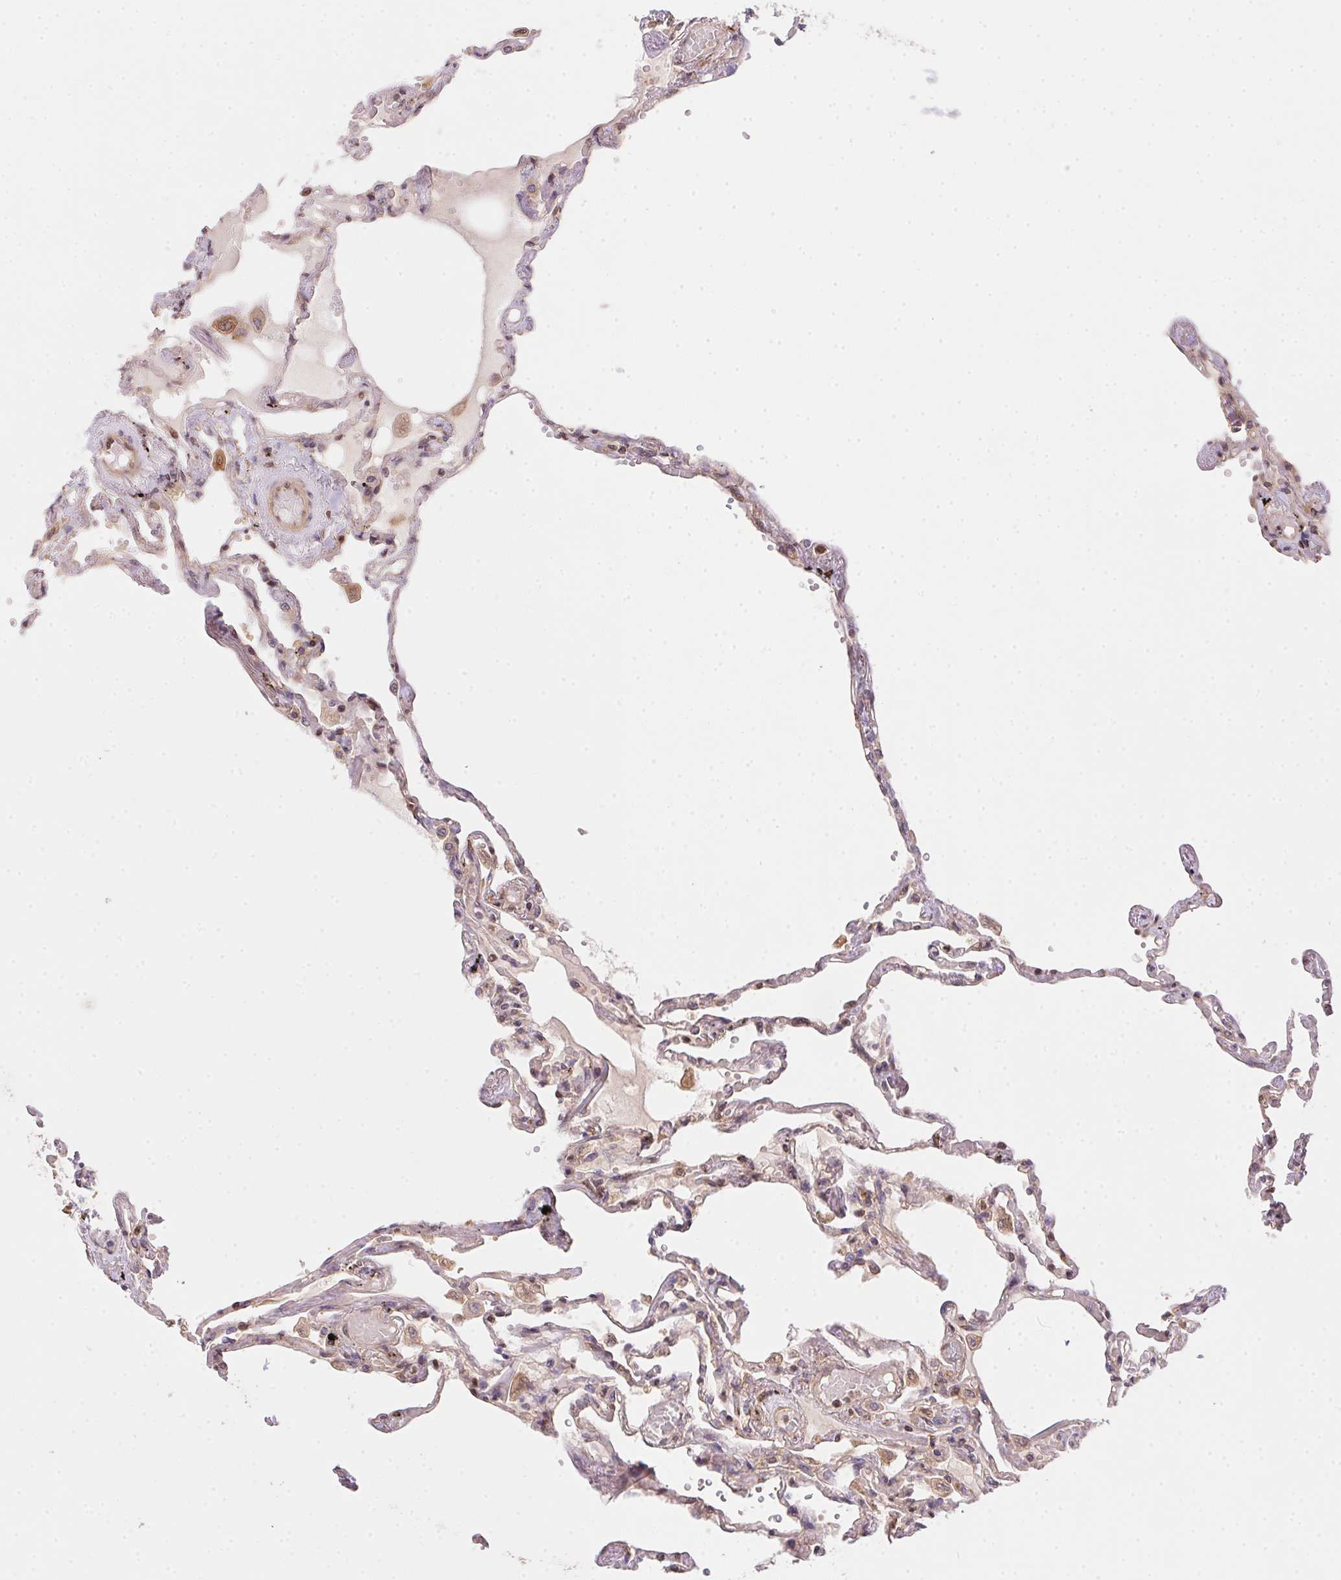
{"staining": {"intensity": "weak", "quantity": "<25%", "location": "cytoplasmic/membranous"}, "tissue": "lung", "cell_type": "Alveolar cells", "image_type": "normal", "snomed": [{"axis": "morphology", "description": "Normal tissue, NOS"}, {"axis": "morphology", "description": "Adenocarcinoma, NOS"}, {"axis": "topography", "description": "Cartilage tissue"}, {"axis": "topography", "description": "Lung"}], "caption": "Immunohistochemical staining of normal lung reveals no significant staining in alveolar cells.", "gene": "MEX3D", "patient": {"sex": "female", "age": 67}}